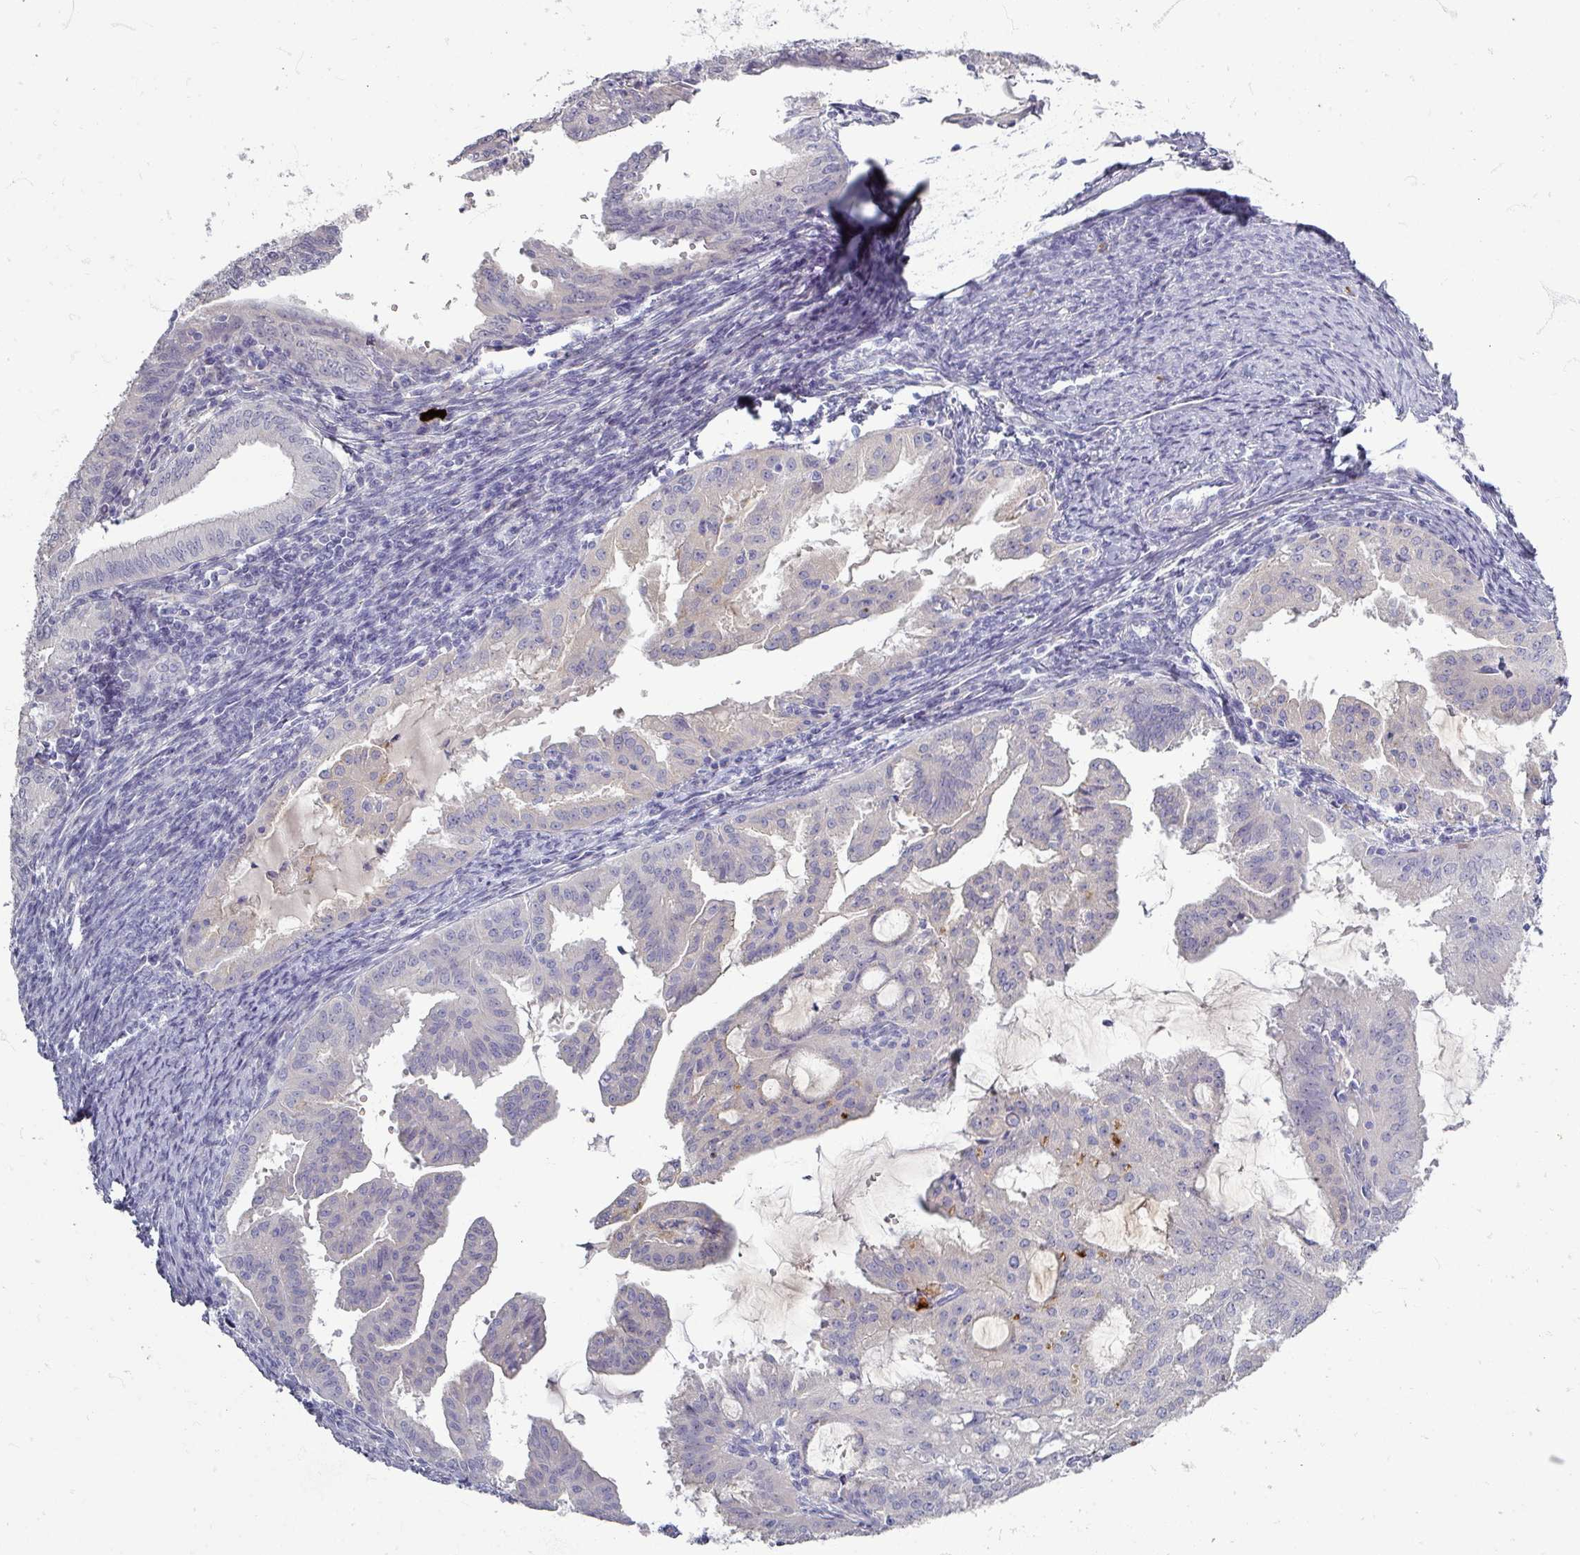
{"staining": {"intensity": "negative", "quantity": "none", "location": "none"}, "tissue": "endometrial cancer", "cell_type": "Tumor cells", "image_type": "cancer", "snomed": [{"axis": "morphology", "description": "Adenocarcinoma, NOS"}, {"axis": "topography", "description": "Endometrium"}], "caption": "Immunohistochemical staining of adenocarcinoma (endometrial) shows no significant positivity in tumor cells.", "gene": "ZNF878", "patient": {"sex": "female", "age": 70}}